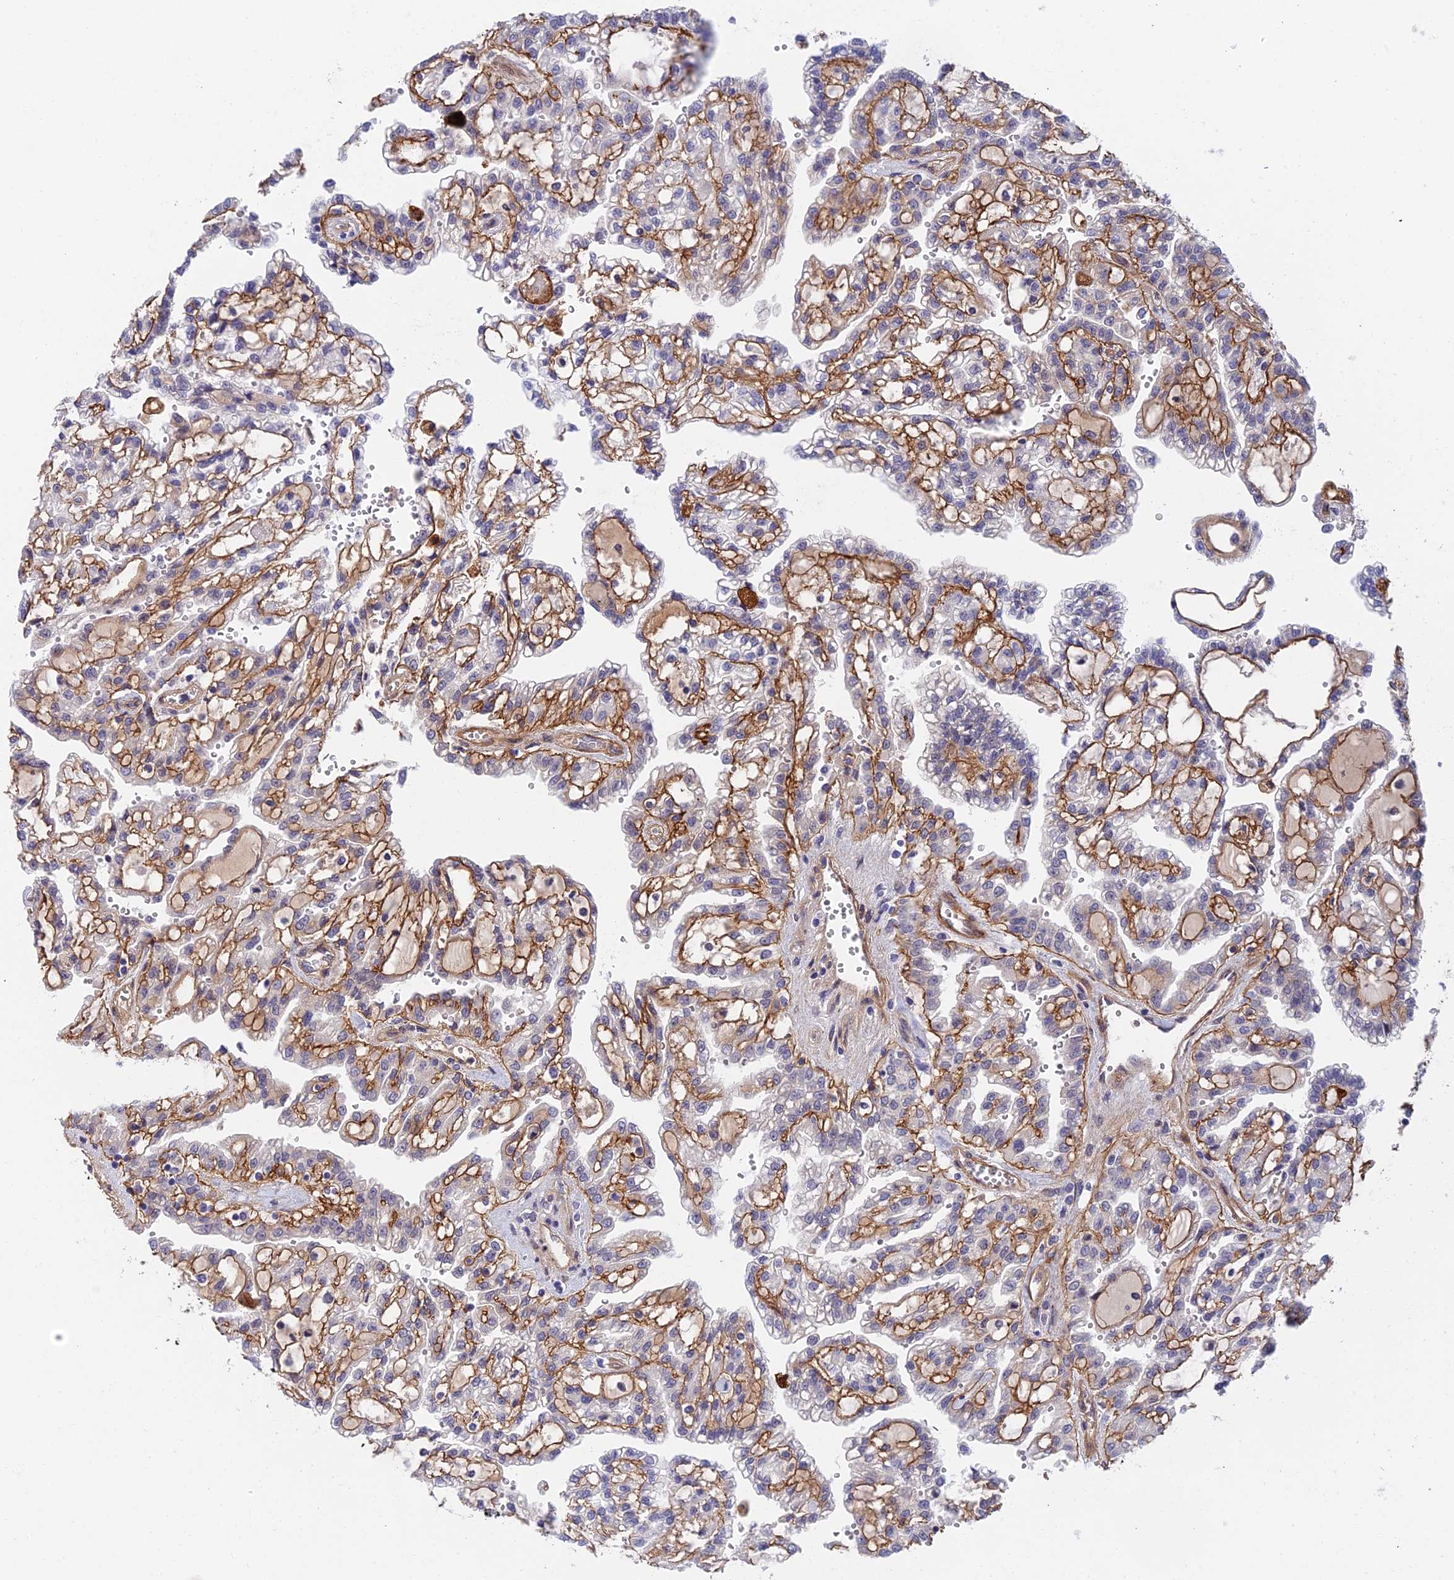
{"staining": {"intensity": "moderate", "quantity": "25%-75%", "location": "cytoplasmic/membranous"}, "tissue": "renal cancer", "cell_type": "Tumor cells", "image_type": "cancer", "snomed": [{"axis": "morphology", "description": "Adenocarcinoma, NOS"}, {"axis": "topography", "description": "Kidney"}], "caption": "Renal adenocarcinoma stained with a brown dye exhibits moderate cytoplasmic/membranous positive positivity in approximately 25%-75% of tumor cells.", "gene": "NSMCE1", "patient": {"sex": "male", "age": 63}}